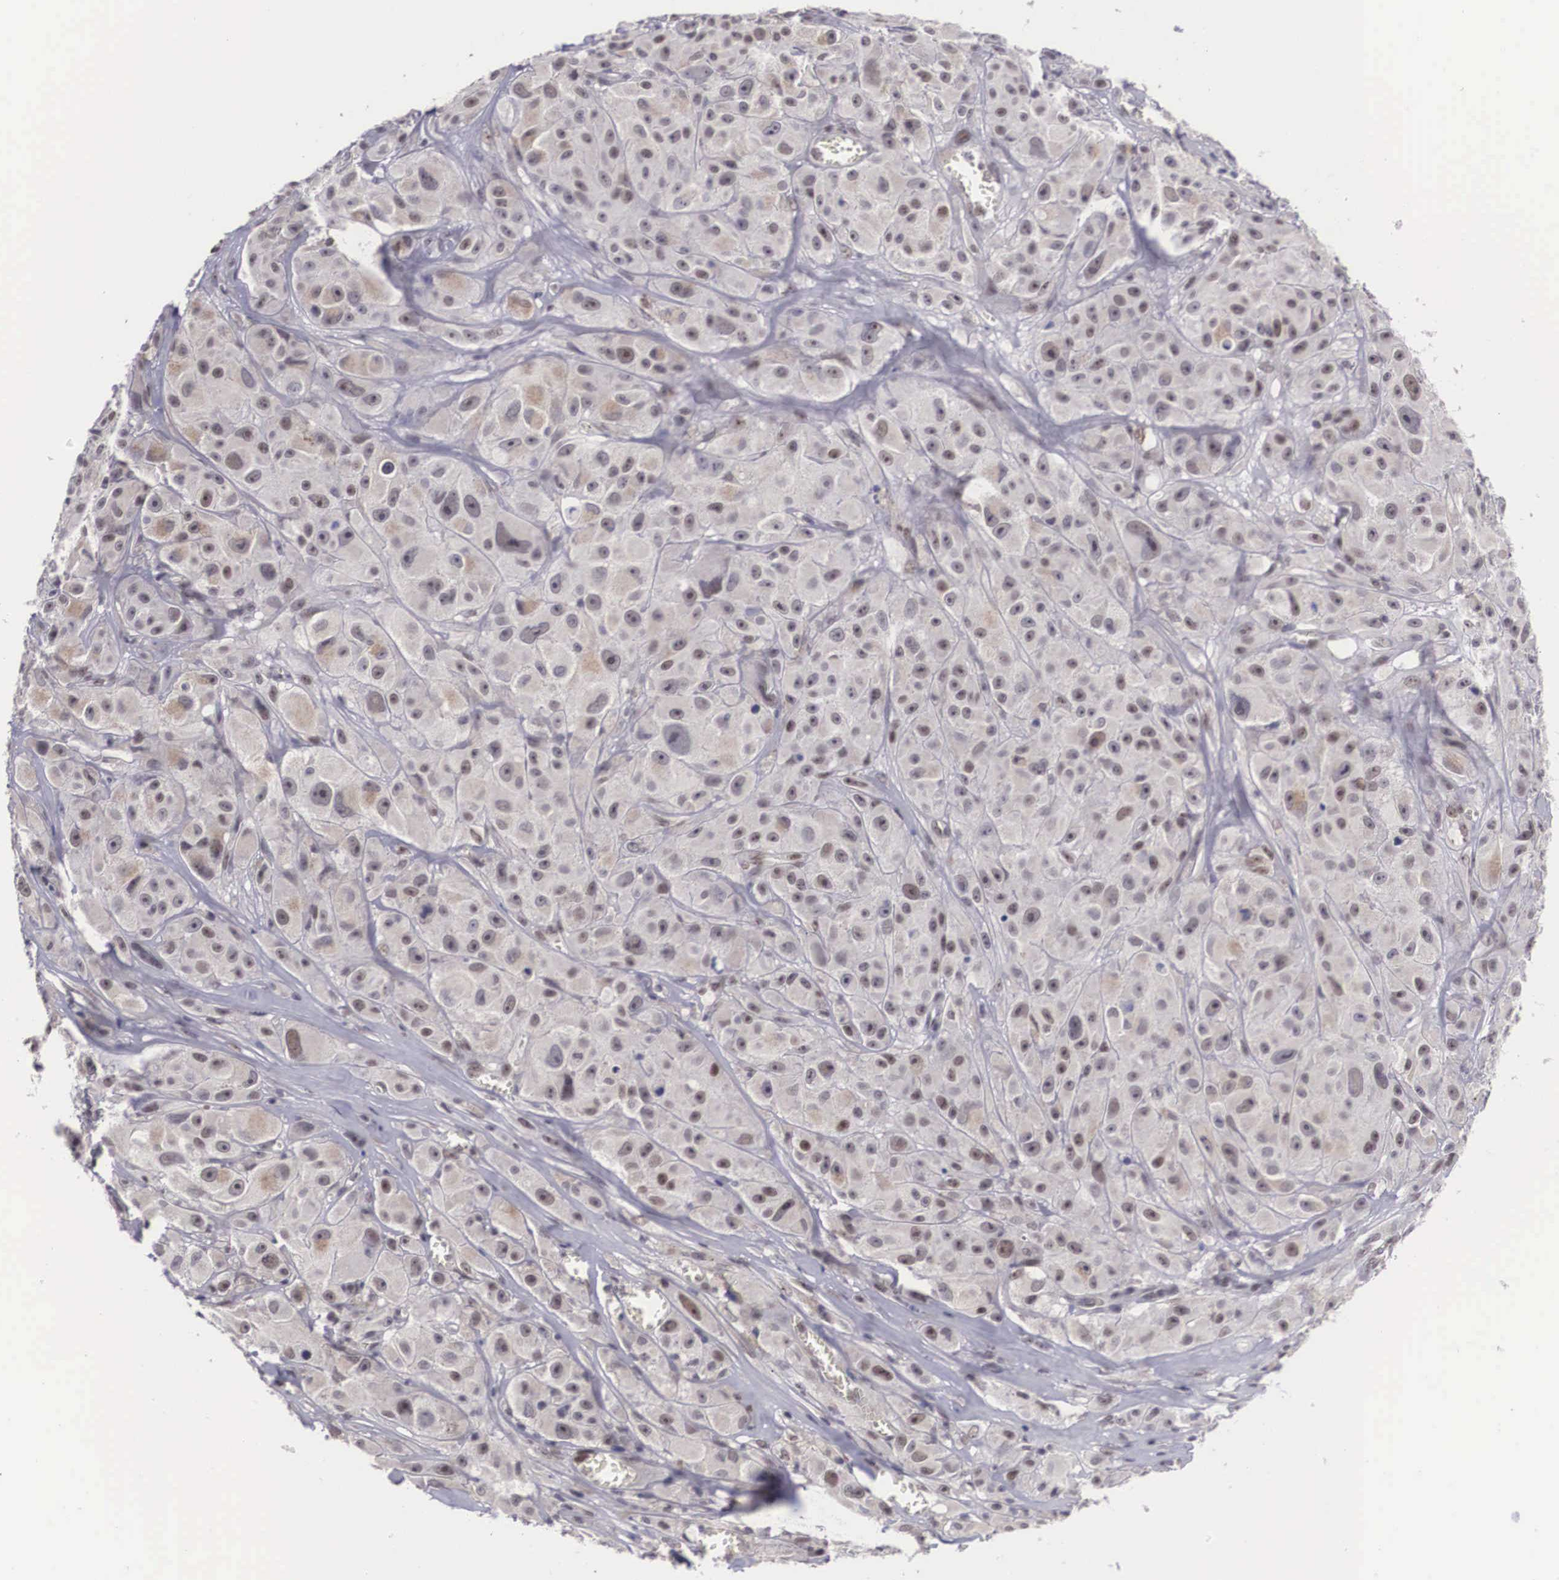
{"staining": {"intensity": "weak", "quantity": "25%-75%", "location": "nuclear"}, "tissue": "melanoma", "cell_type": "Tumor cells", "image_type": "cancer", "snomed": [{"axis": "morphology", "description": "Malignant melanoma, NOS"}, {"axis": "topography", "description": "Skin"}], "caption": "An IHC histopathology image of neoplastic tissue is shown. Protein staining in brown highlights weak nuclear positivity in melanoma within tumor cells.", "gene": "ZNF275", "patient": {"sex": "male", "age": 56}}